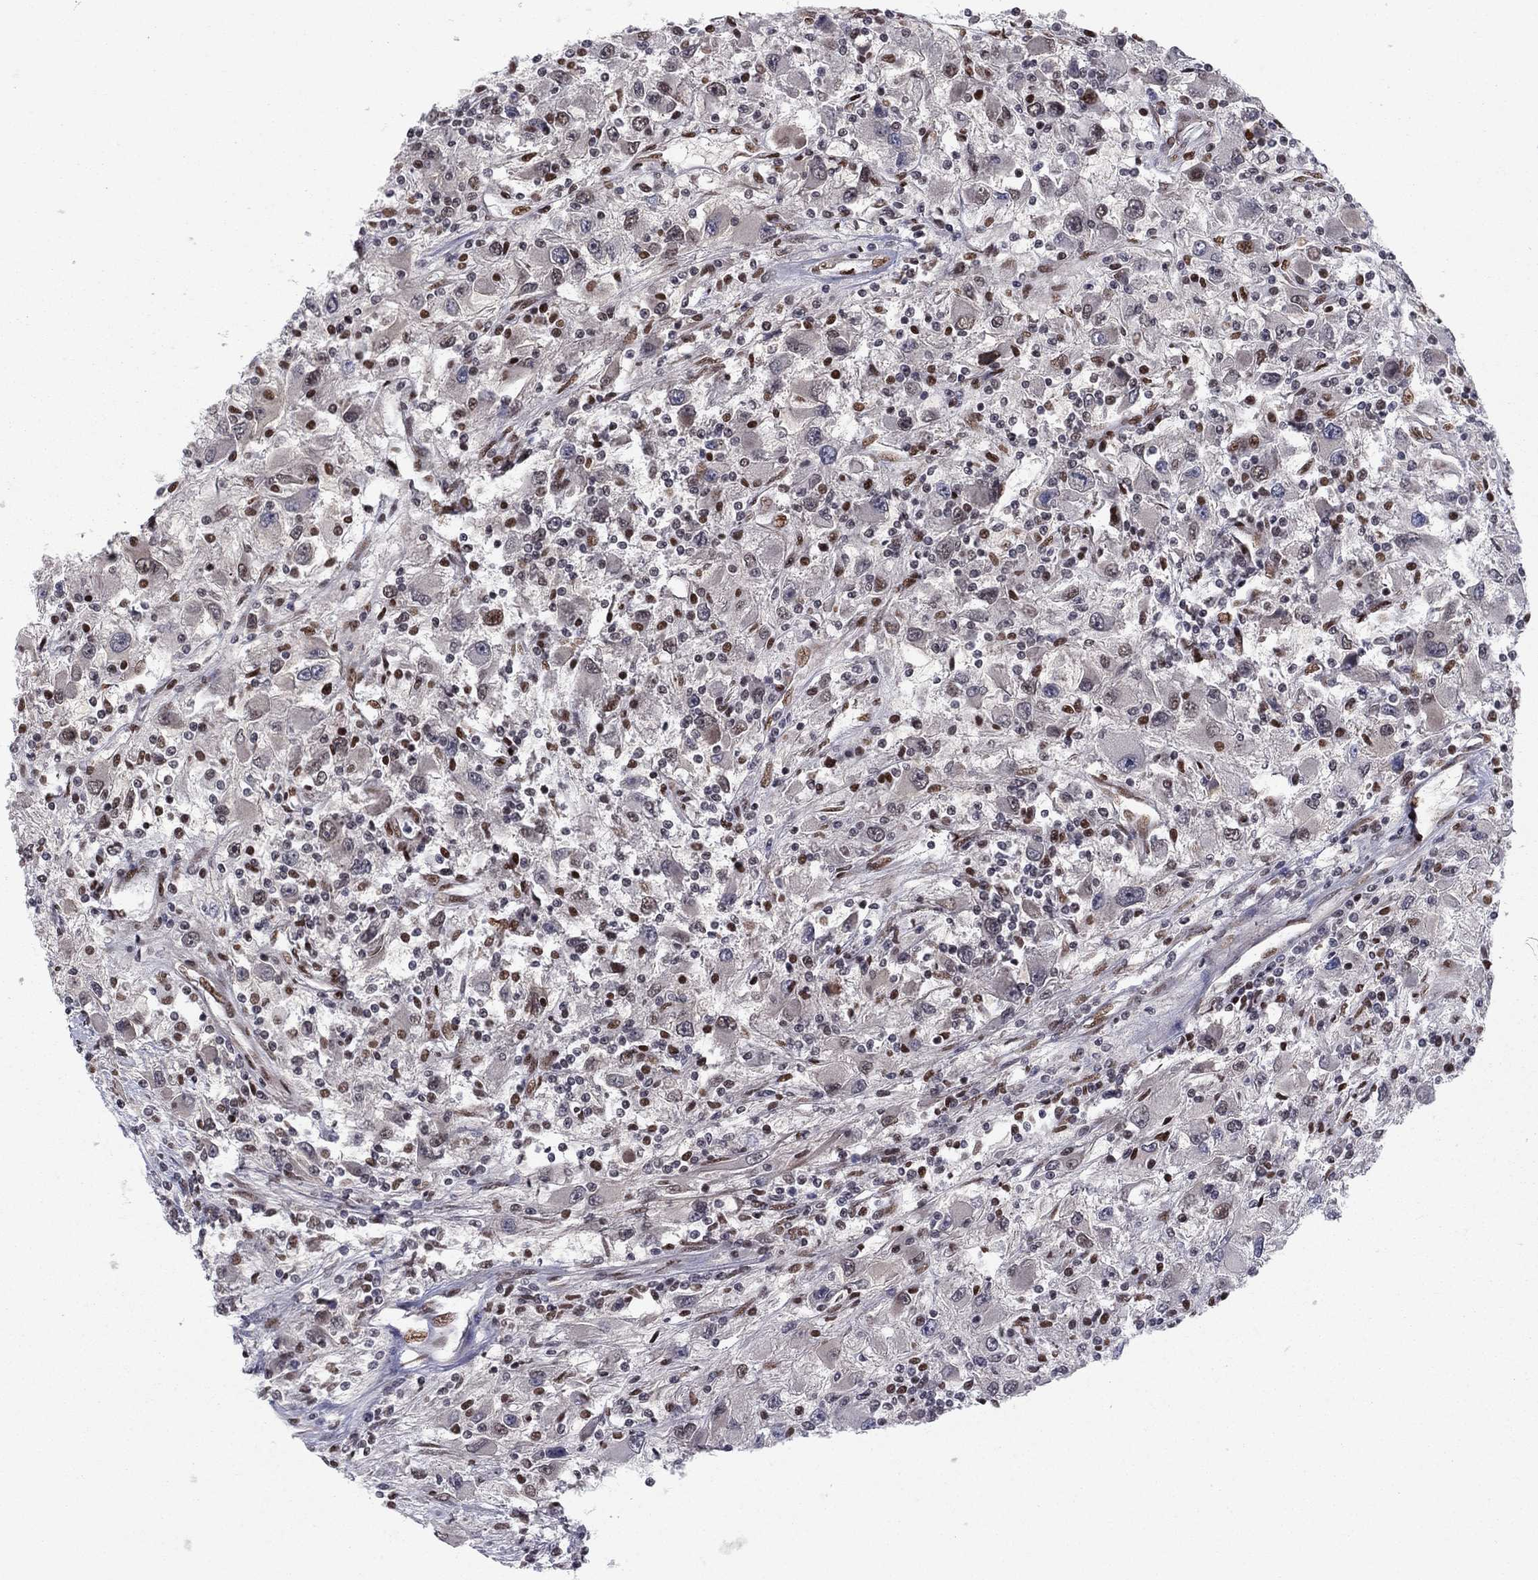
{"staining": {"intensity": "negative", "quantity": "none", "location": "none"}, "tissue": "renal cancer", "cell_type": "Tumor cells", "image_type": "cancer", "snomed": [{"axis": "morphology", "description": "Adenocarcinoma, NOS"}, {"axis": "topography", "description": "Kidney"}], "caption": "Human renal cancer (adenocarcinoma) stained for a protein using immunohistochemistry (IHC) reveals no expression in tumor cells.", "gene": "USP54", "patient": {"sex": "female", "age": 67}}